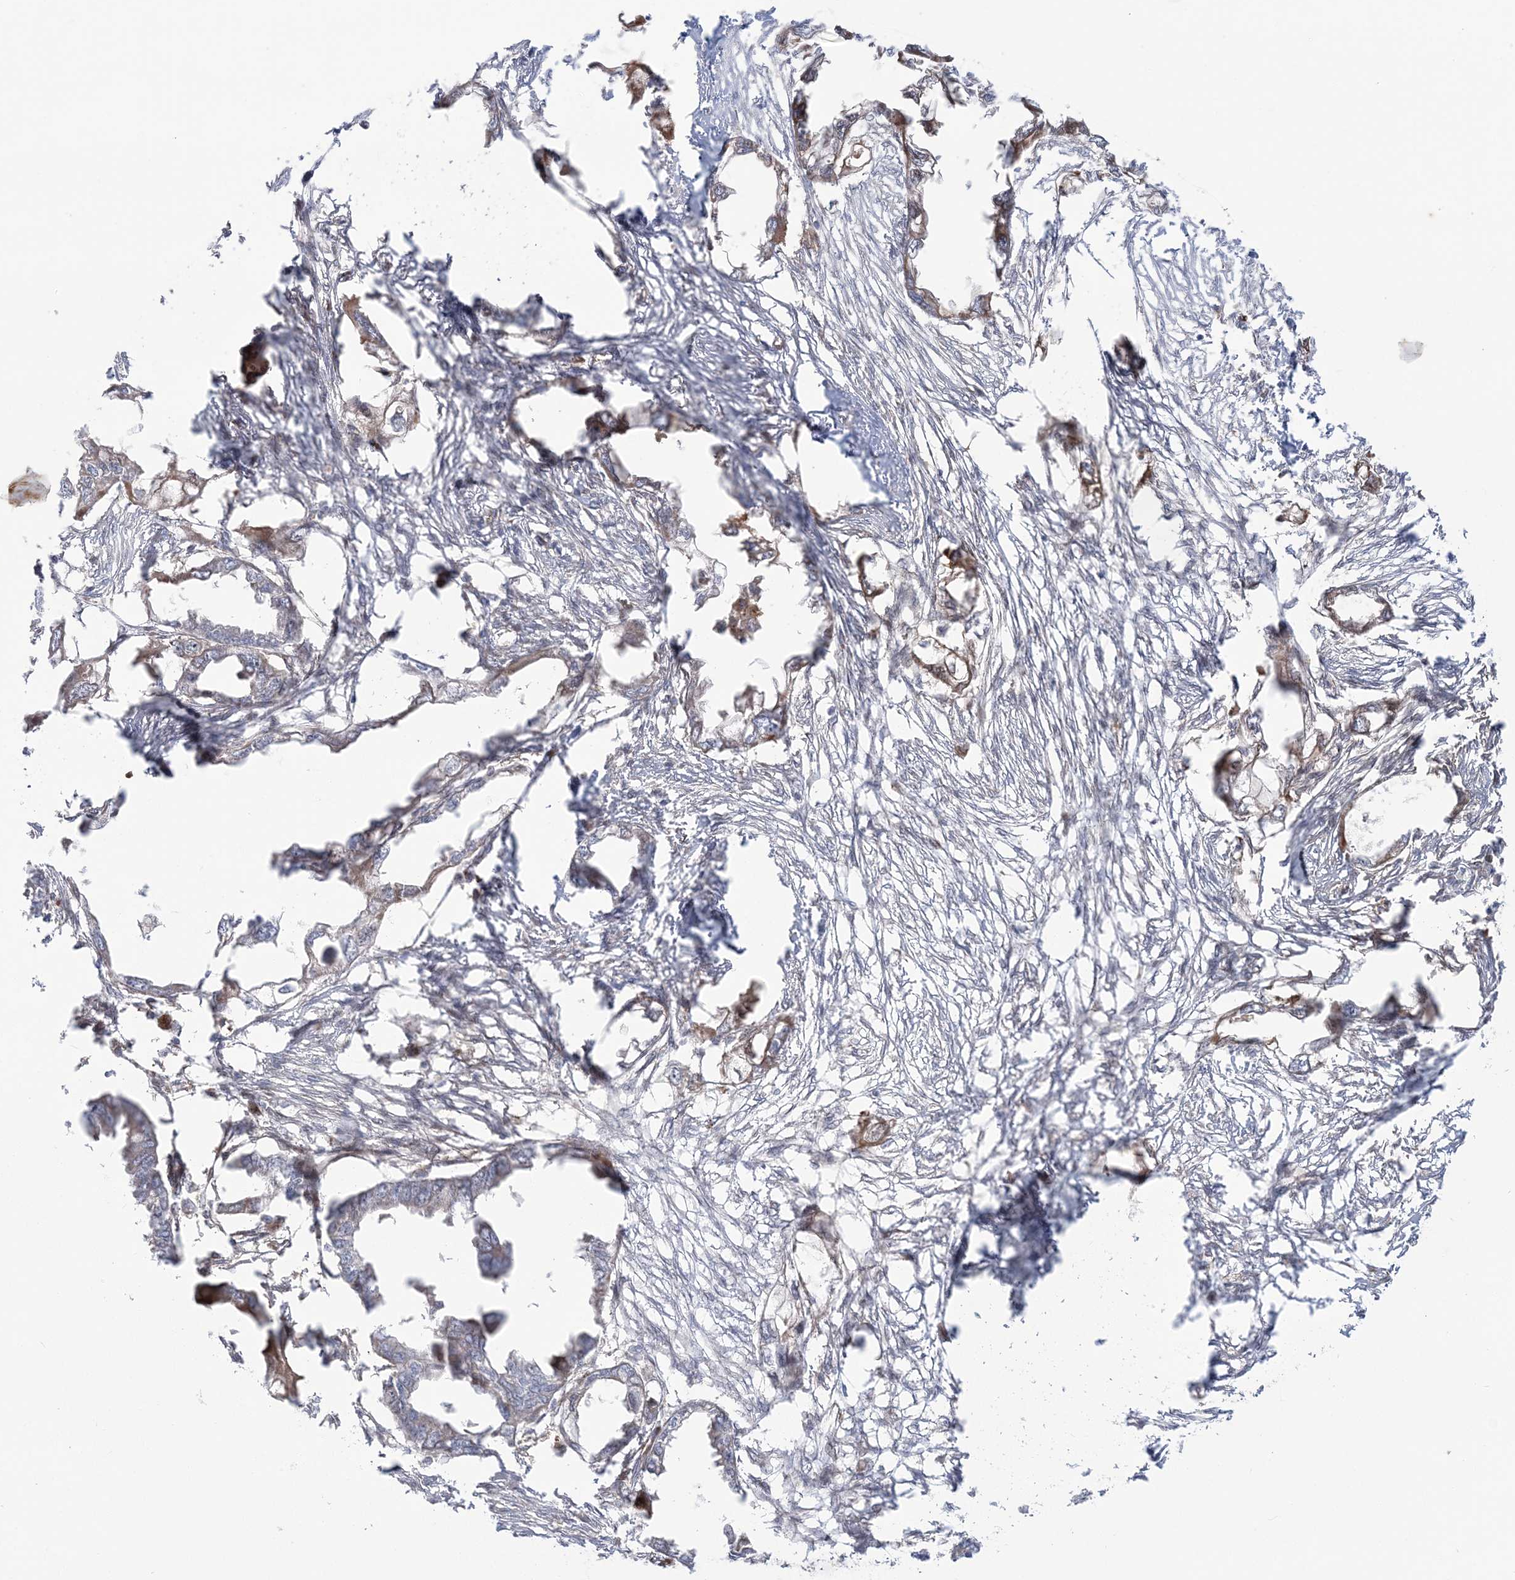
{"staining": {"intensity": "moderate", "quantity": "25%-75%", "location": "cytoplasmic/membranous"}, "tissue": "endometrial cancer", "cell_type": "Tumor cells", "image_type": "cancer", "snomed": [{"axis": "morphology", "description": "Adenocarcinoma, NOS"}, {"axis": "morphology", "description": "Adenocarcinoma, metastatic, NOS"}, {"axis": "topography", "description": "Adipose tissue"}, {"axis": "topography", "description": "Endometrium"}], "caption": "An immunohistochemistry image of neoplastic tissue is shown. Protein staining in brown highlights moderate cytoplasmic/membranous positivity in endometrial cancer (adenocarcinoma) within tumor cells. (DAB IHC with brightfield microscopy, high magnification).", "gene": "NUDT9", "patient": {"sex": "female", "age": 67}}